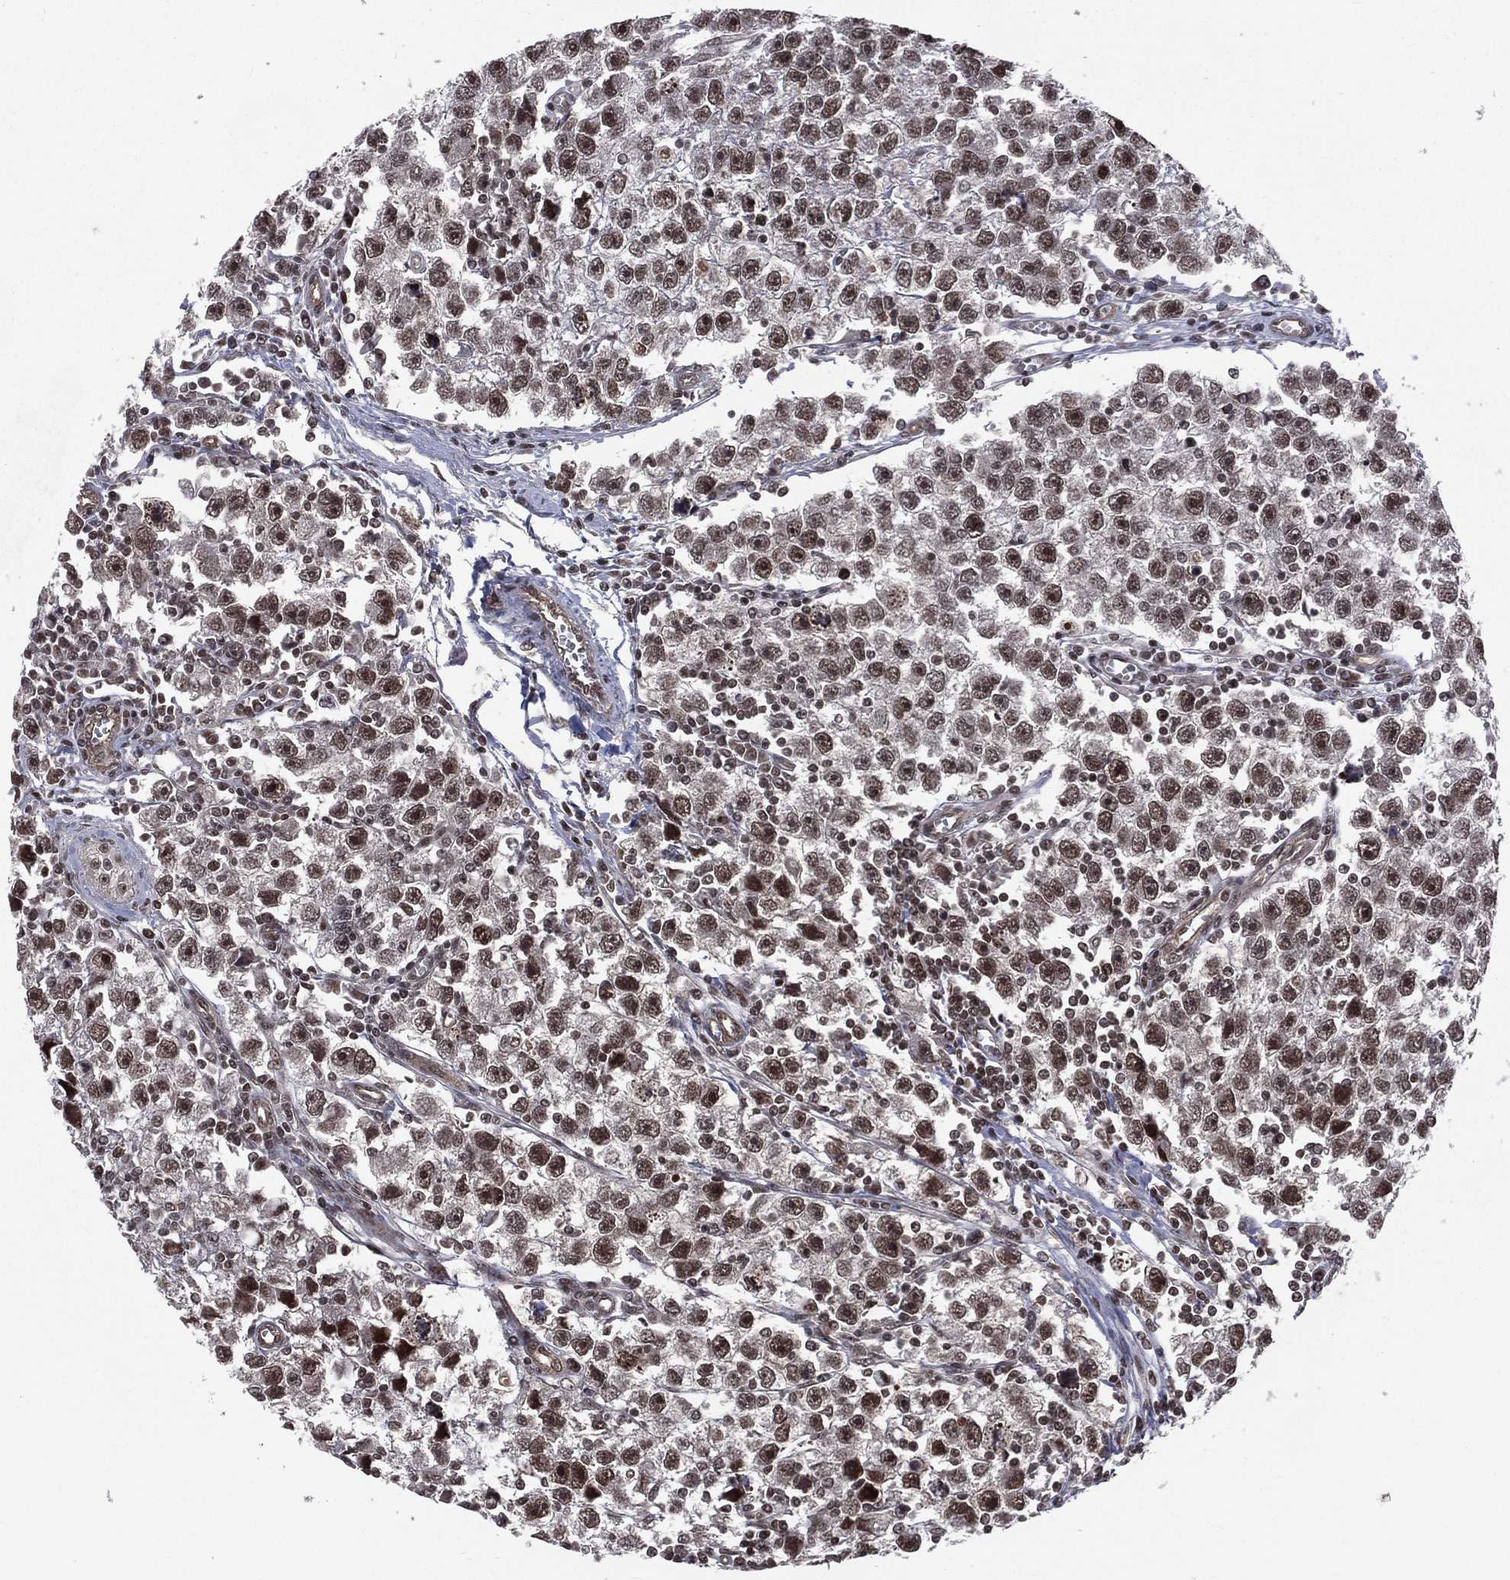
{"staining": {"intensity": "strong", "quantity": "25%-75%", "location": "nuclear"}, "tissue": "testis cancer", "cell_type": "Tumor cells", "image_type": "cancer", "snomed": [{"axis": "morphology", "description": "Seminoma, NOS"}, {"axis": "topography", "description": "Testis"}], "caption": "The micrograph reveals staining of testis seminoma, revealing strong nuclear protein staining (brown color) within tumor cells.", "gene": "SMC3", "patient": {"sex": "male", "age": 30}}